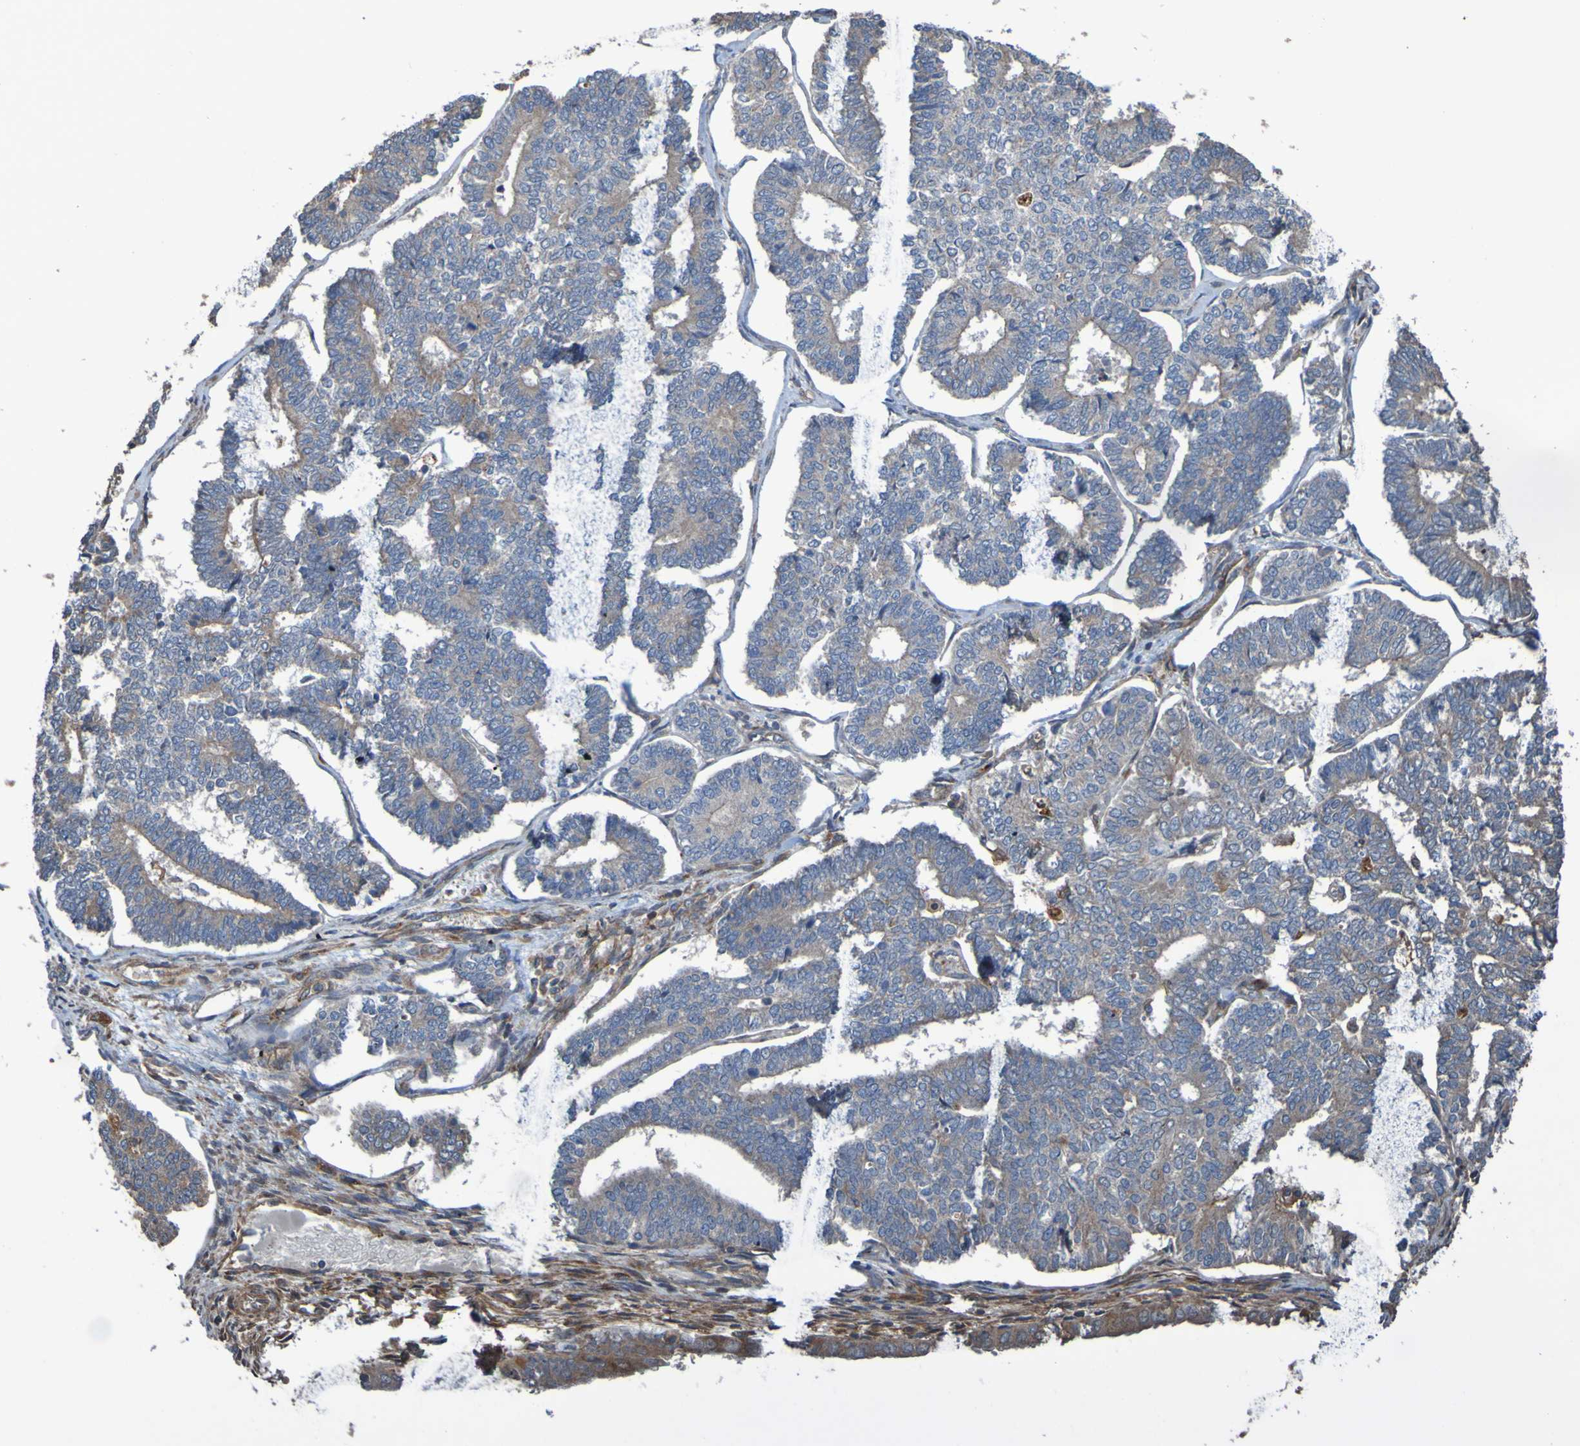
{"staining": {"intensity": "weak", "quantity": ">75%", "location": "cytoplasmic/membranous"}, "tissue": "endometrial cancer", "cell_type": "Tumor cells", "image_type": "cancer", "snomed": [{"axis": "morphology", "description": "Adenocarcinoma, NOS"}, {"axis": "topography", "description": "Endometrium"}], "caption": "Endometrial adenocarcinoma was stained to show a protein in brown. There is low levels of weak cytoplasmic/membranous positivity in approximately >75% of tumor cells.", "gene": "UCN", "patient": {"sex": "female", "age": 70}}